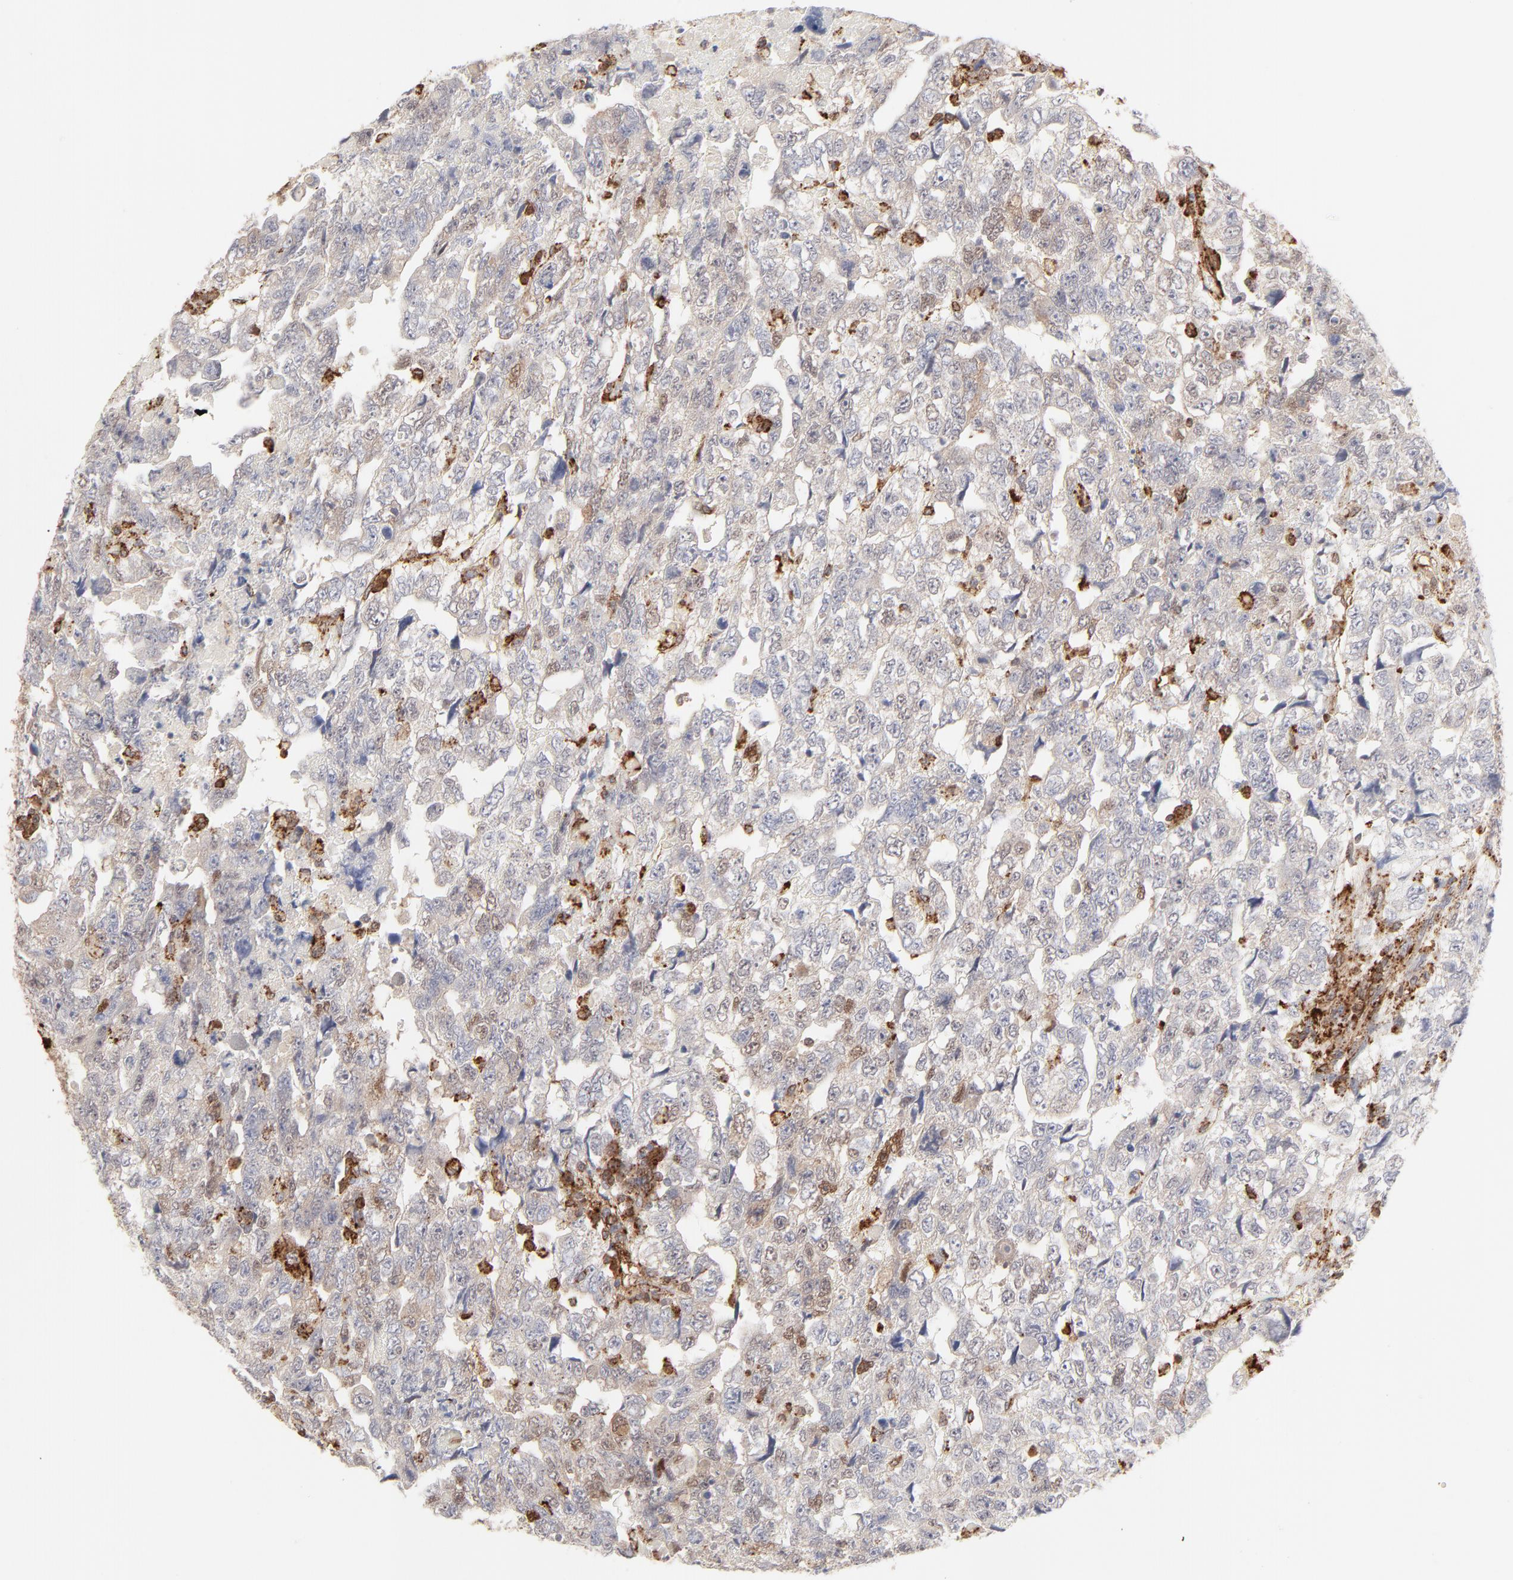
{"staining": {"intensity": "negative", "quantity": "none", "location": "none"}, "tissue": "testis cancer", "cell_type": "Tumor cells", "image_type": "cancer", "snomed": [{"axis": "morphology", "description": "Carcinoma, Embryonal, NOS"}, {"axis": "topography", "description": "Testis"}], "caption": "Testis cancer (embryonal carcinoma) stained for a protein using immunohistochemistry (IHC) shows no expression tumor cells.", "gene": "CDK6", "patient": {"sex": "male", "age": 36}}